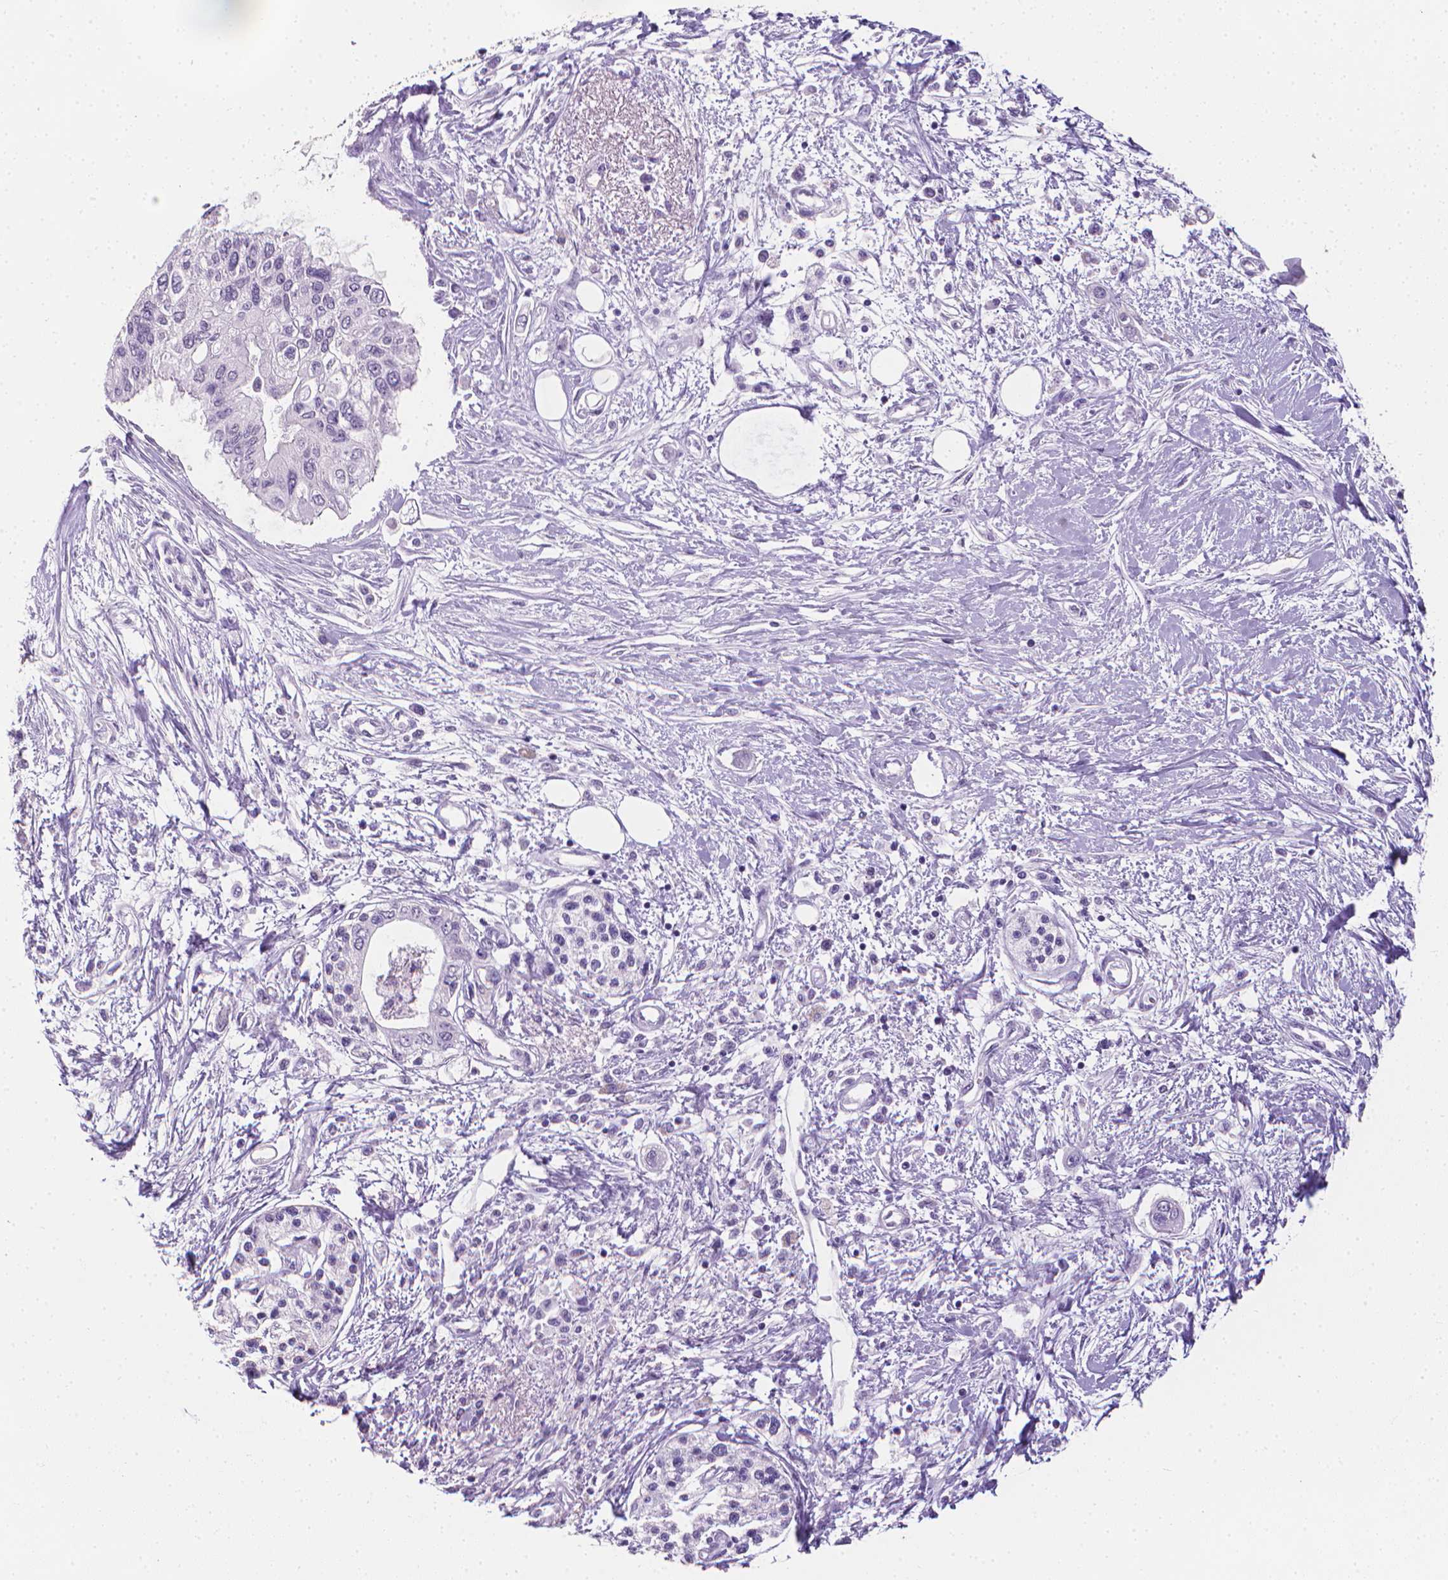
{"staining": {"intensity": "negative", "quantity": "none", "location": "none"}, "tissue": "pancreatic cancer", "cell_type": "Tumor cells", "image_type": "cancer", "snomed": [{"axis": "morphology", "description": "Adenocarcinoma, NOS"}, {"axis": "topography", "description": "Pancreas"}], "caption": "Immunohistochemistry (IHC) of human pancreatic cancer exhibits no expression in tumor cells. The staining was performed using DAB (3,3'-diaminobenzidine) to visualize the protein expression in brown, while the nuclei were stained in blue with hematoxylin (Magnification: 20x).", "gene": "XPNPEP2", "patient": {"sex": "female", "age": 77}}